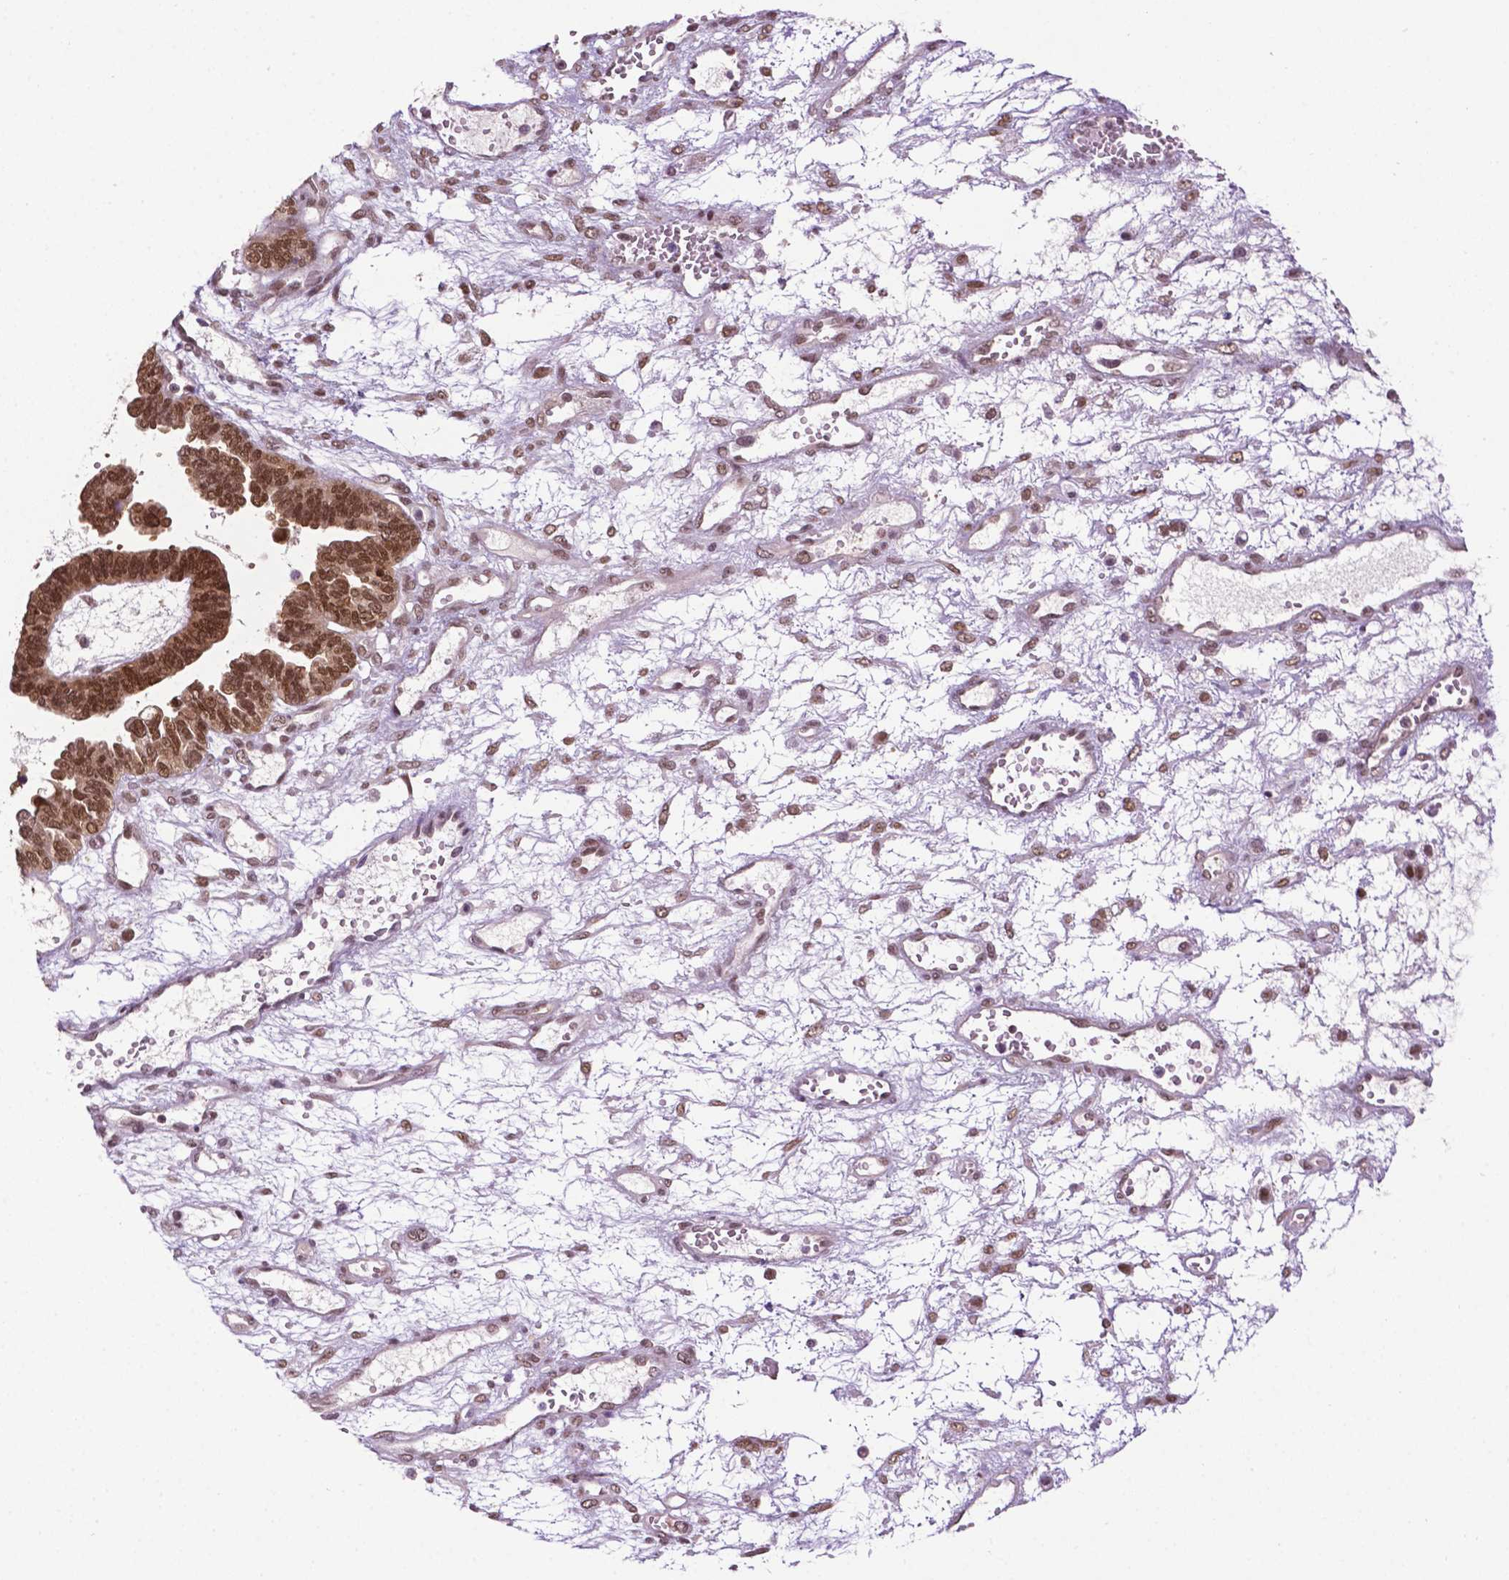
{"staining": {"intensity": "strong", "quantity": ">75%", "location": "nuclear"}, "tissue": "ovarian cancer", "cell_type": "Tumor cells", "image_type": "cancer", "snomed": [{"axis": "morphology", "description": "Cystadenocarcinoma, serous, NOS"}, {"axis": "topography", "description": "Ovary"}], "caption": "The immunohistochemical stain shows strong nuclear positivity in tumor cells of serous cystadenocarcinoma (ovarian) tissue.", "gene": "UBQLN4", "patient": {"sex": "female", "age": 51}}